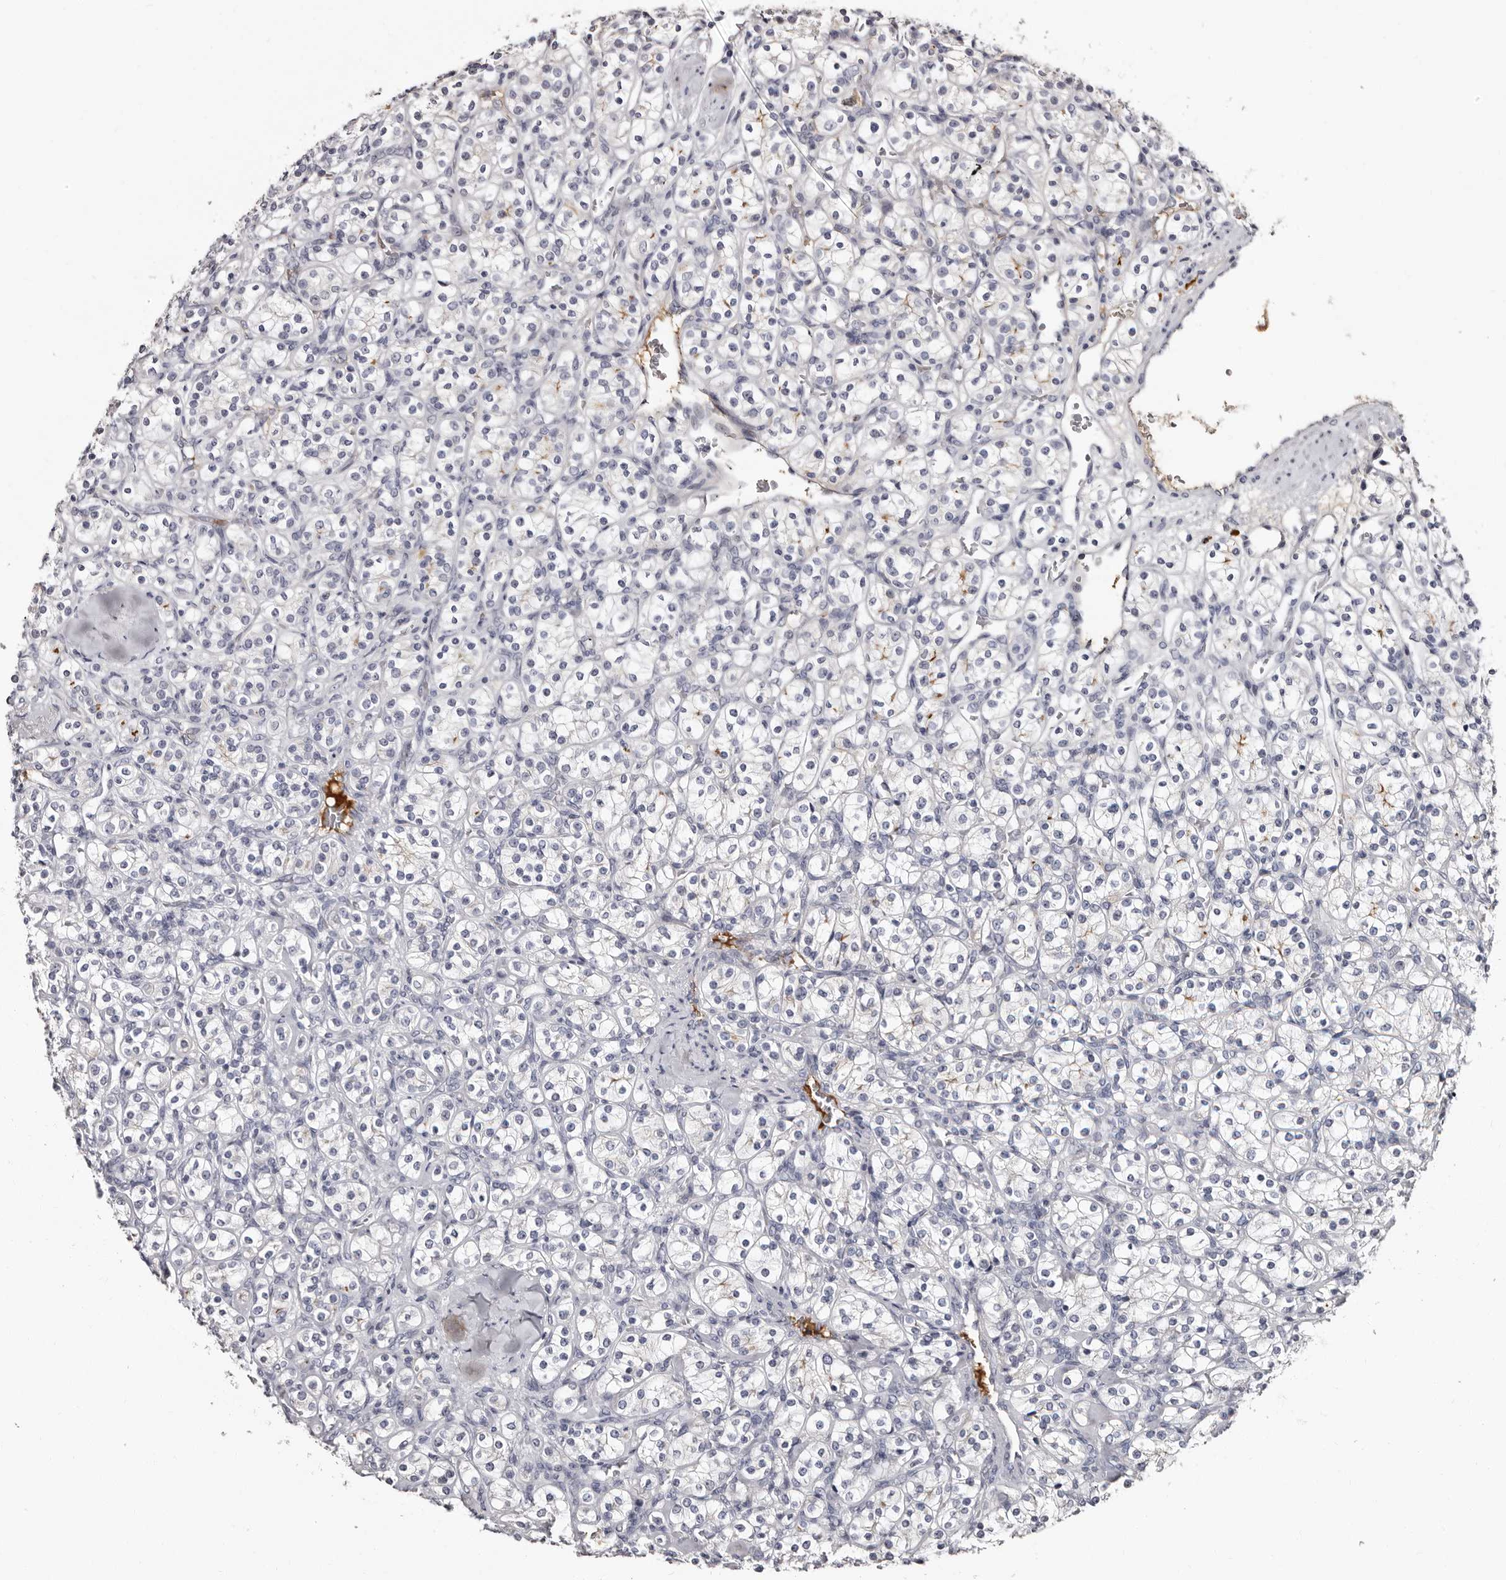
{"staining": {"intensity": "negative", "quantity": "none", "location": "none"}, "tissue": "renal cancer", "cell_type": "Tumor cells", "image_type": "cancer", "snomed": [{"axis": "morphology", "description": "Adenocarcinoma, NOS"}, {"axis": "topography", "description": "Kidney"}], "caption": "A histopathology image of renal adenocarcinoma stained for a protein exhibits no brown staining in tumor cells.", "gene": "TBC1D22B", "patient": {"sex": "male", "age": 77}}